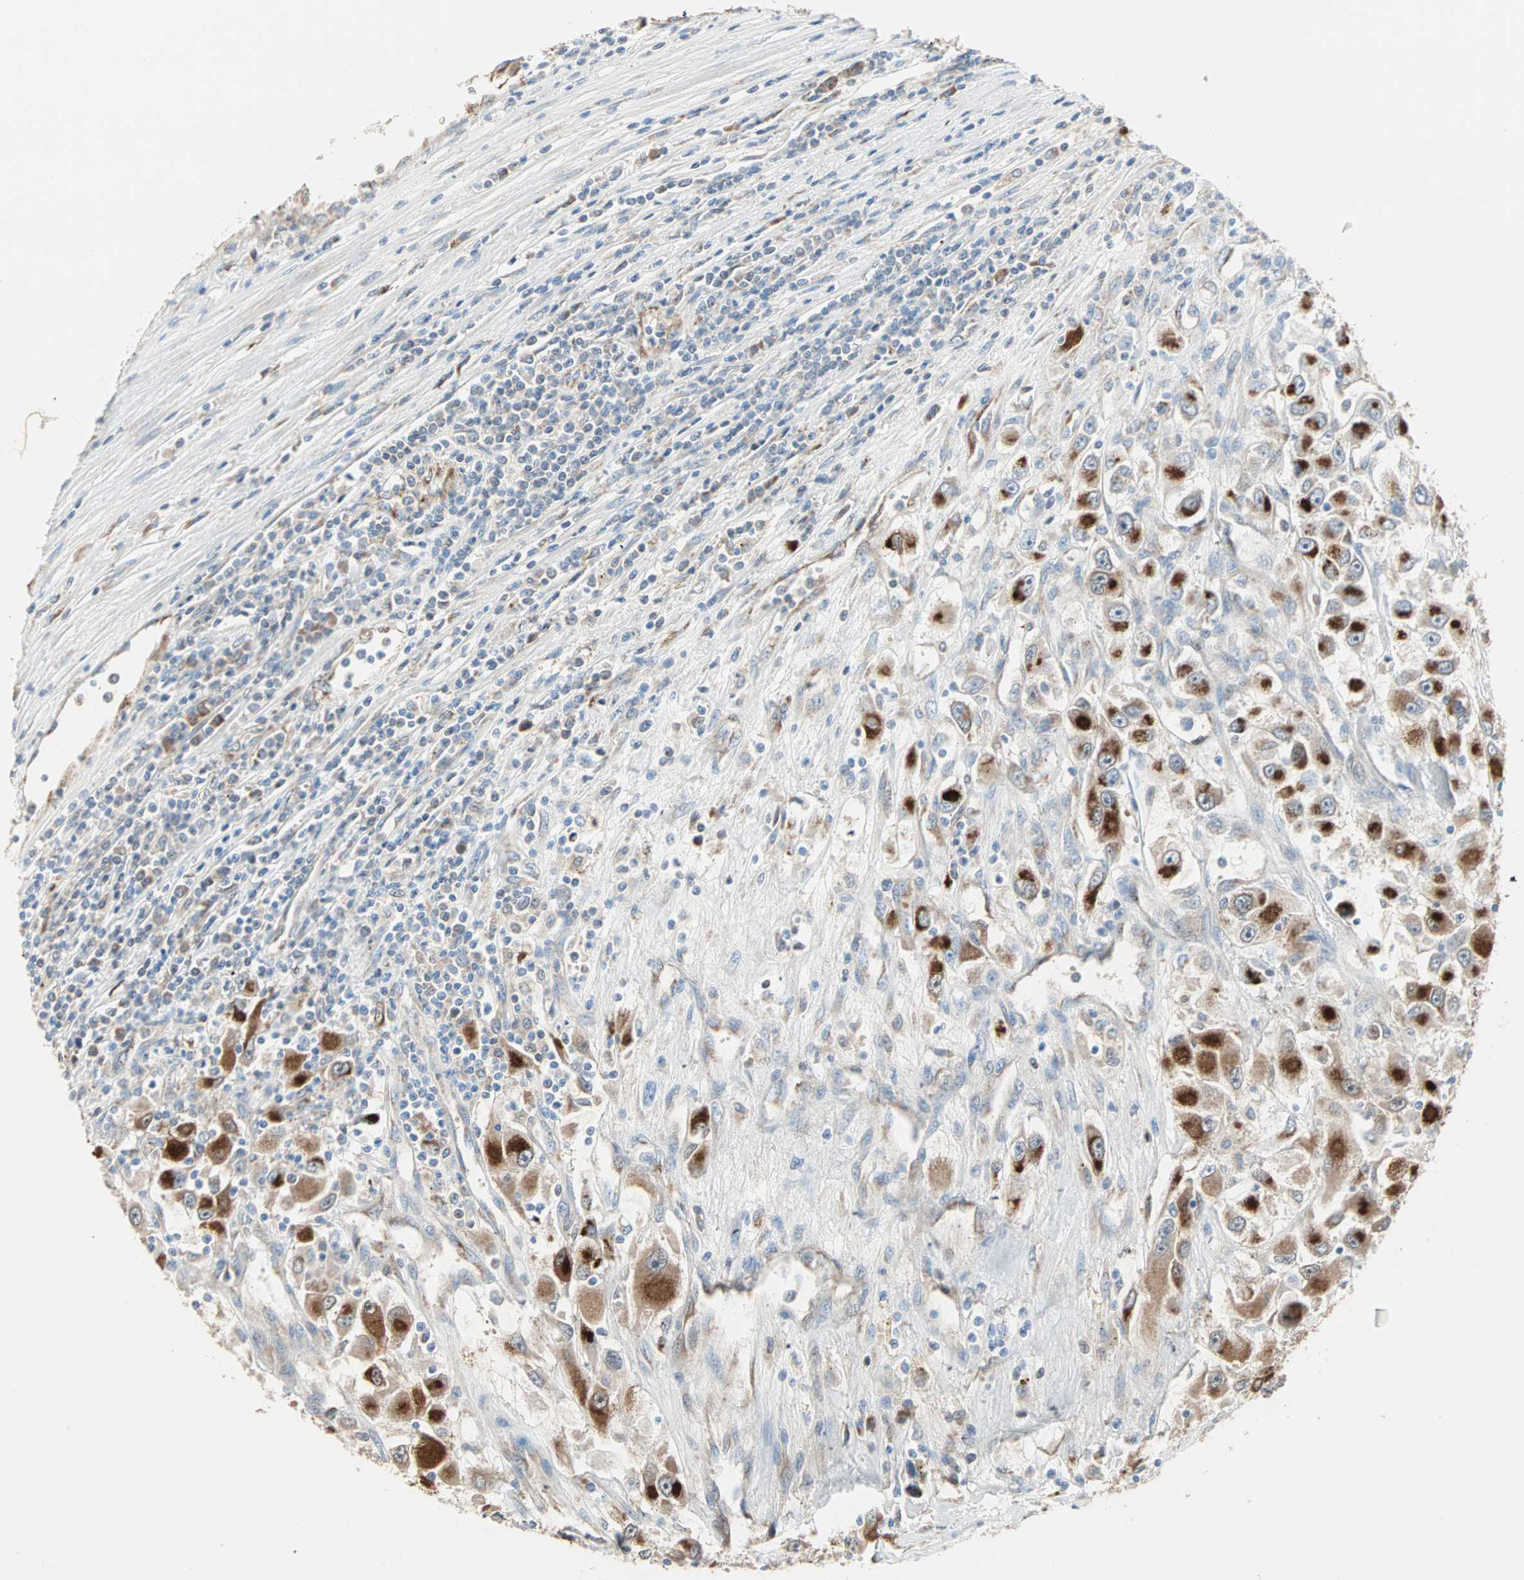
{"staining": {"intensity": "strong", "quantity": ">75%", "location": "cytoplasmic/membranous"}, "tissue": "renal cancer", "cell_type": "Tumor cells", "image_type": "cancer", "snomed": [{"axis": "morphology", "description": "Adenocarcinoma, NOS"}, {"axis": "topography", "description": "Kidney"}], "caption": "Renal adenocarcinoma tissue shows strong cytoplasmic/membranous expression in about >75% of tumor cells", "gene": "TST", "patient": {"sex": "female", "age": 52}}